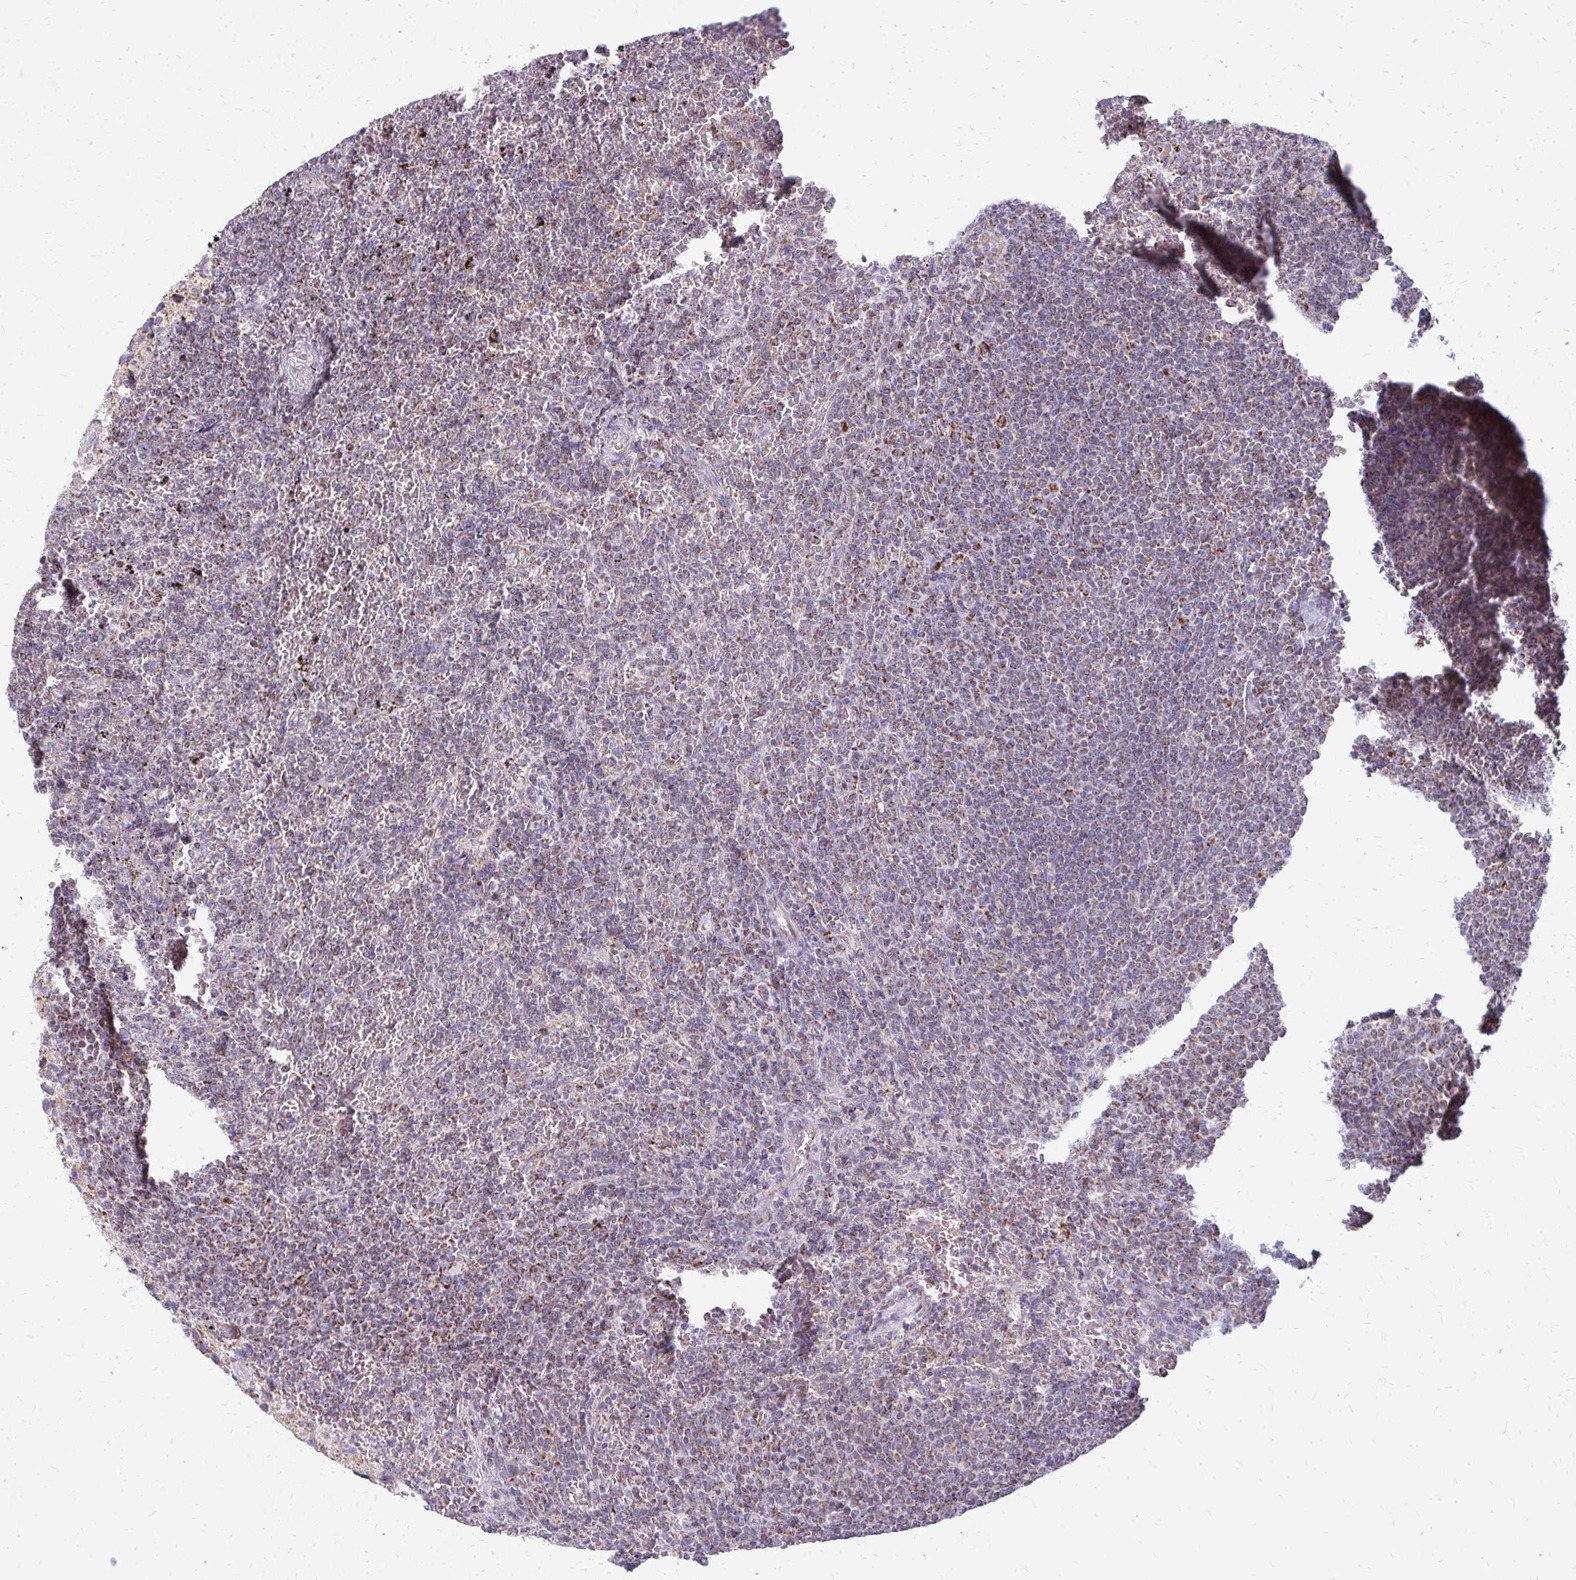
{"staining": {"intensity": "moderate", "quantity": "25%-75%", "location": "cytoplasmic/membranous"}, "tissue": "lymphoma", "cell_type": "Tumor cells", "image_type": "cancer", "snomed": [{"axis": "morphology", "description": "Malignant lymphoma, non-Hodgkin's type, Low grade"}, {"axis": "topography", "description": "Spleen"}], "caption": "A brown stain shows moderate cytoplasmic/membranous positivity of a protein in human low-grade malignant lymphoma, non-Hodgkin's type tumor cells.", "gene": "IFIT1", "patient": {"sex": "female", "age": 77}}